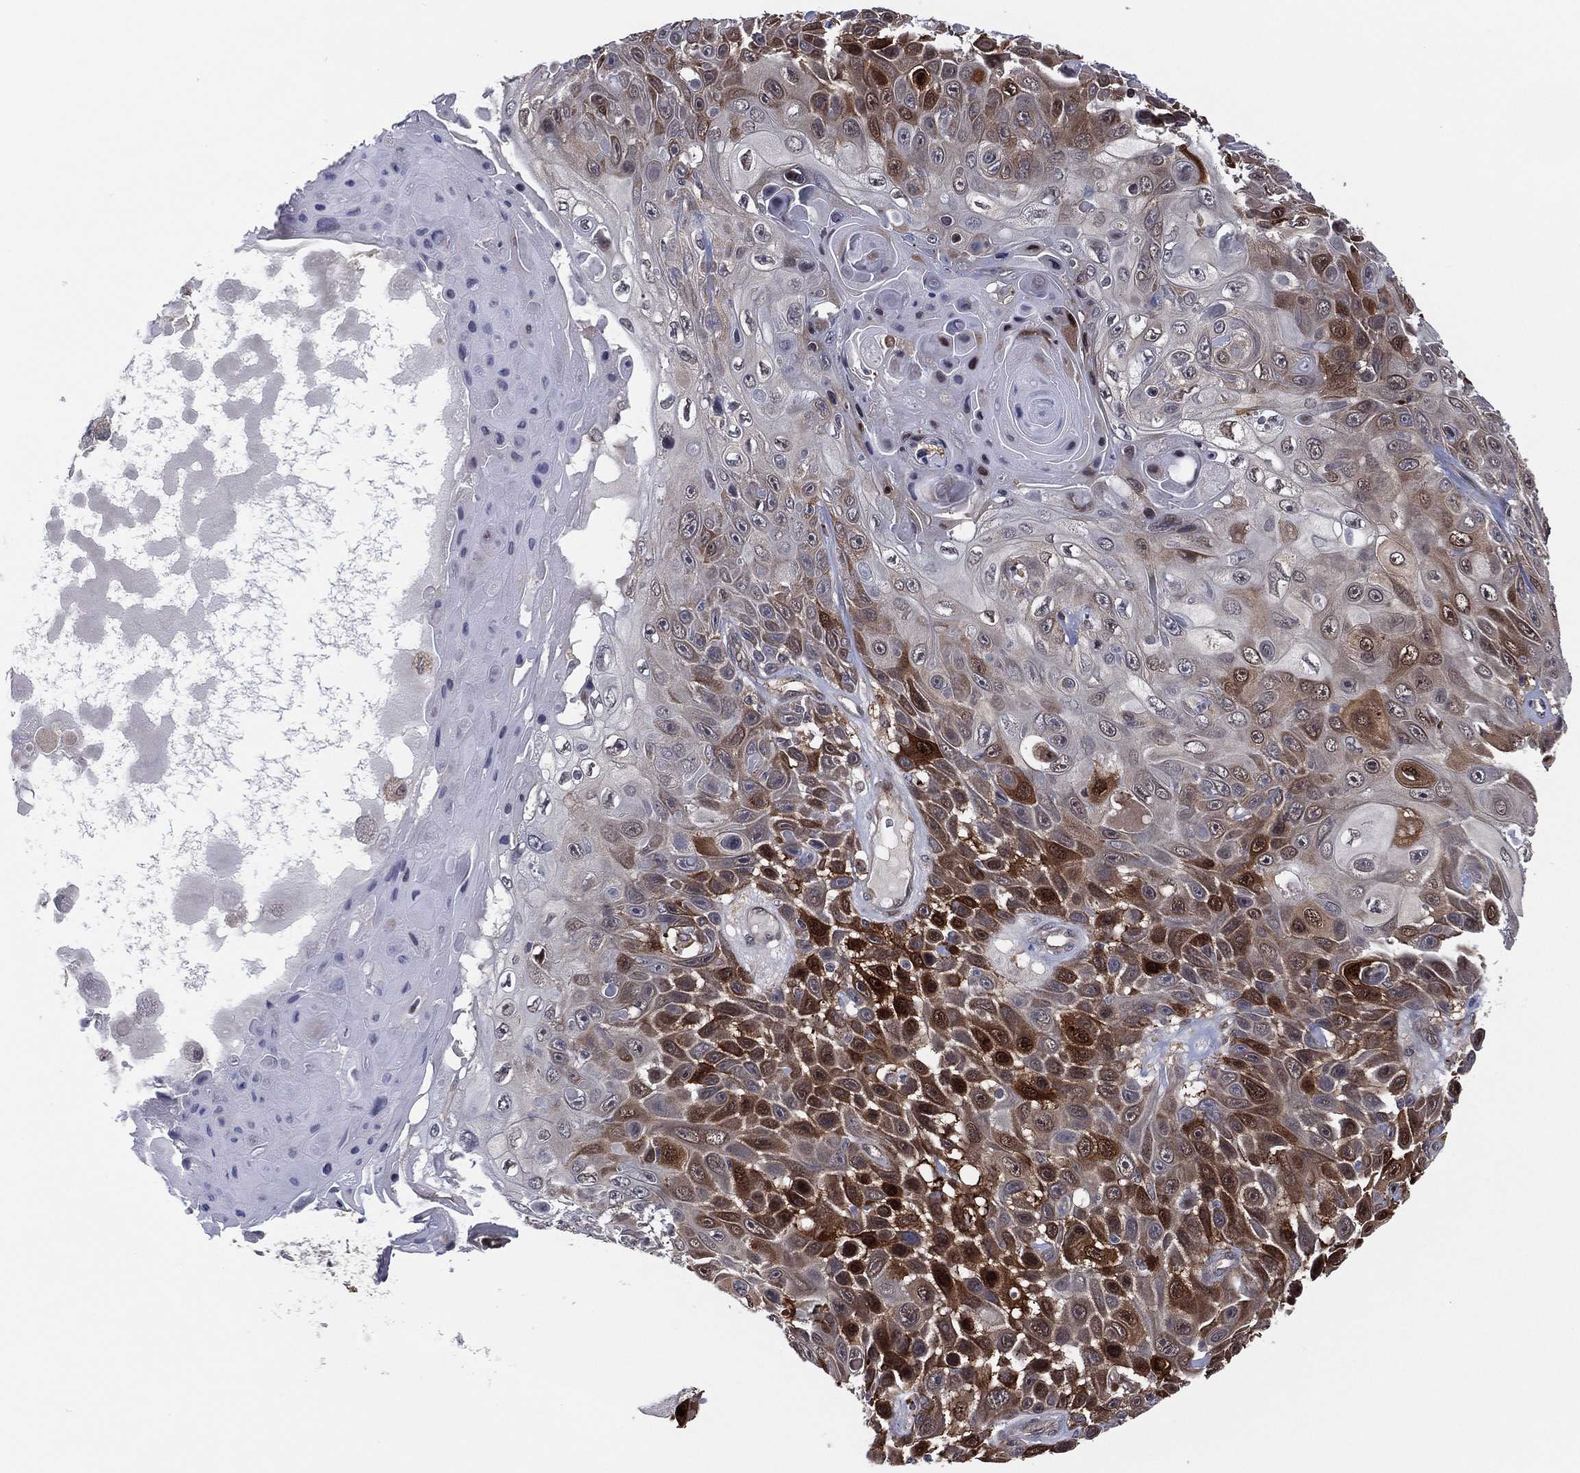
{"staining": {"intensity": "strong", "quantity": "<25%", "location": "cytoplasmic/membranous"}, "tissue": "skin cancer", "cell_type": "Tumor cells", "image_type": "cancer", "snomed": [{"axis": "morphology", "description": "Squamous cell carcinoma, NOS"}, {"axis": "topography", "description": "Skin"}], "caption": "Protein staining displays strong cytoplasmic/membranous expression in about <25% of tumor cells in squamous cell carcinoma (skin). (DAB = brown stain, brightfield microscopy at high magnification).", "gene": "SNCG", "patient": {"sex": "male", "age": 82}}